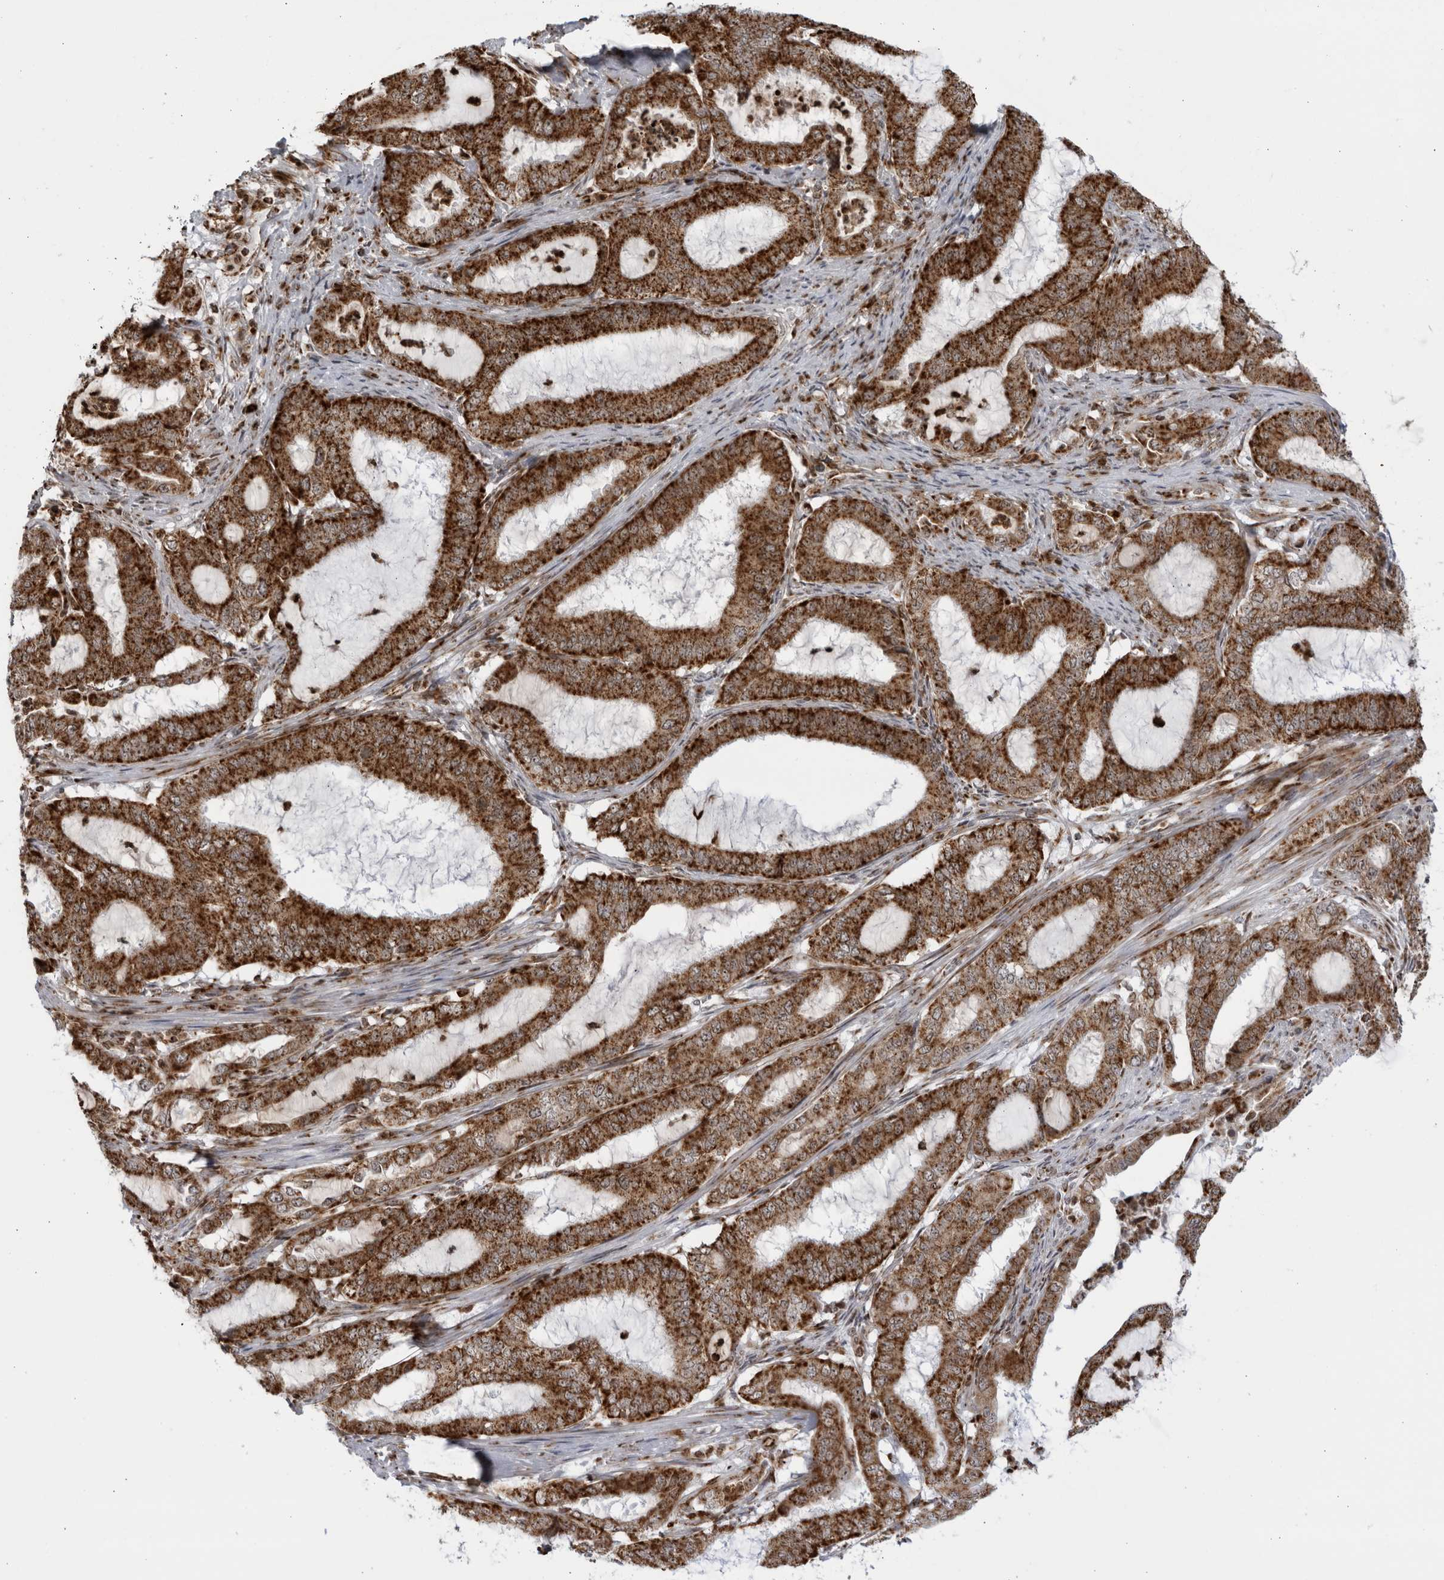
{"staining": {"intensity": "strong", "quantity": ">75%", "location": "cytoplasmic/membranous"}, "tissue": "endometrial cancer", "cell_type": "Tumor cells", "image_type": "cancer", "snomed": [{"axis": "morphology", "description": "Adenocarcinoma, NOS"}, {"axis": "topography", "description": "Endometrium"}], "caption": "About >75% of tumor cells in human endometrial adenocarcinoma reveal strong cytoplasmic/membranous protein positivity as visualized by brown immunohistochemical staining.", "gene": "RBM34", "patient": {"sex": "female", "age": 51}}